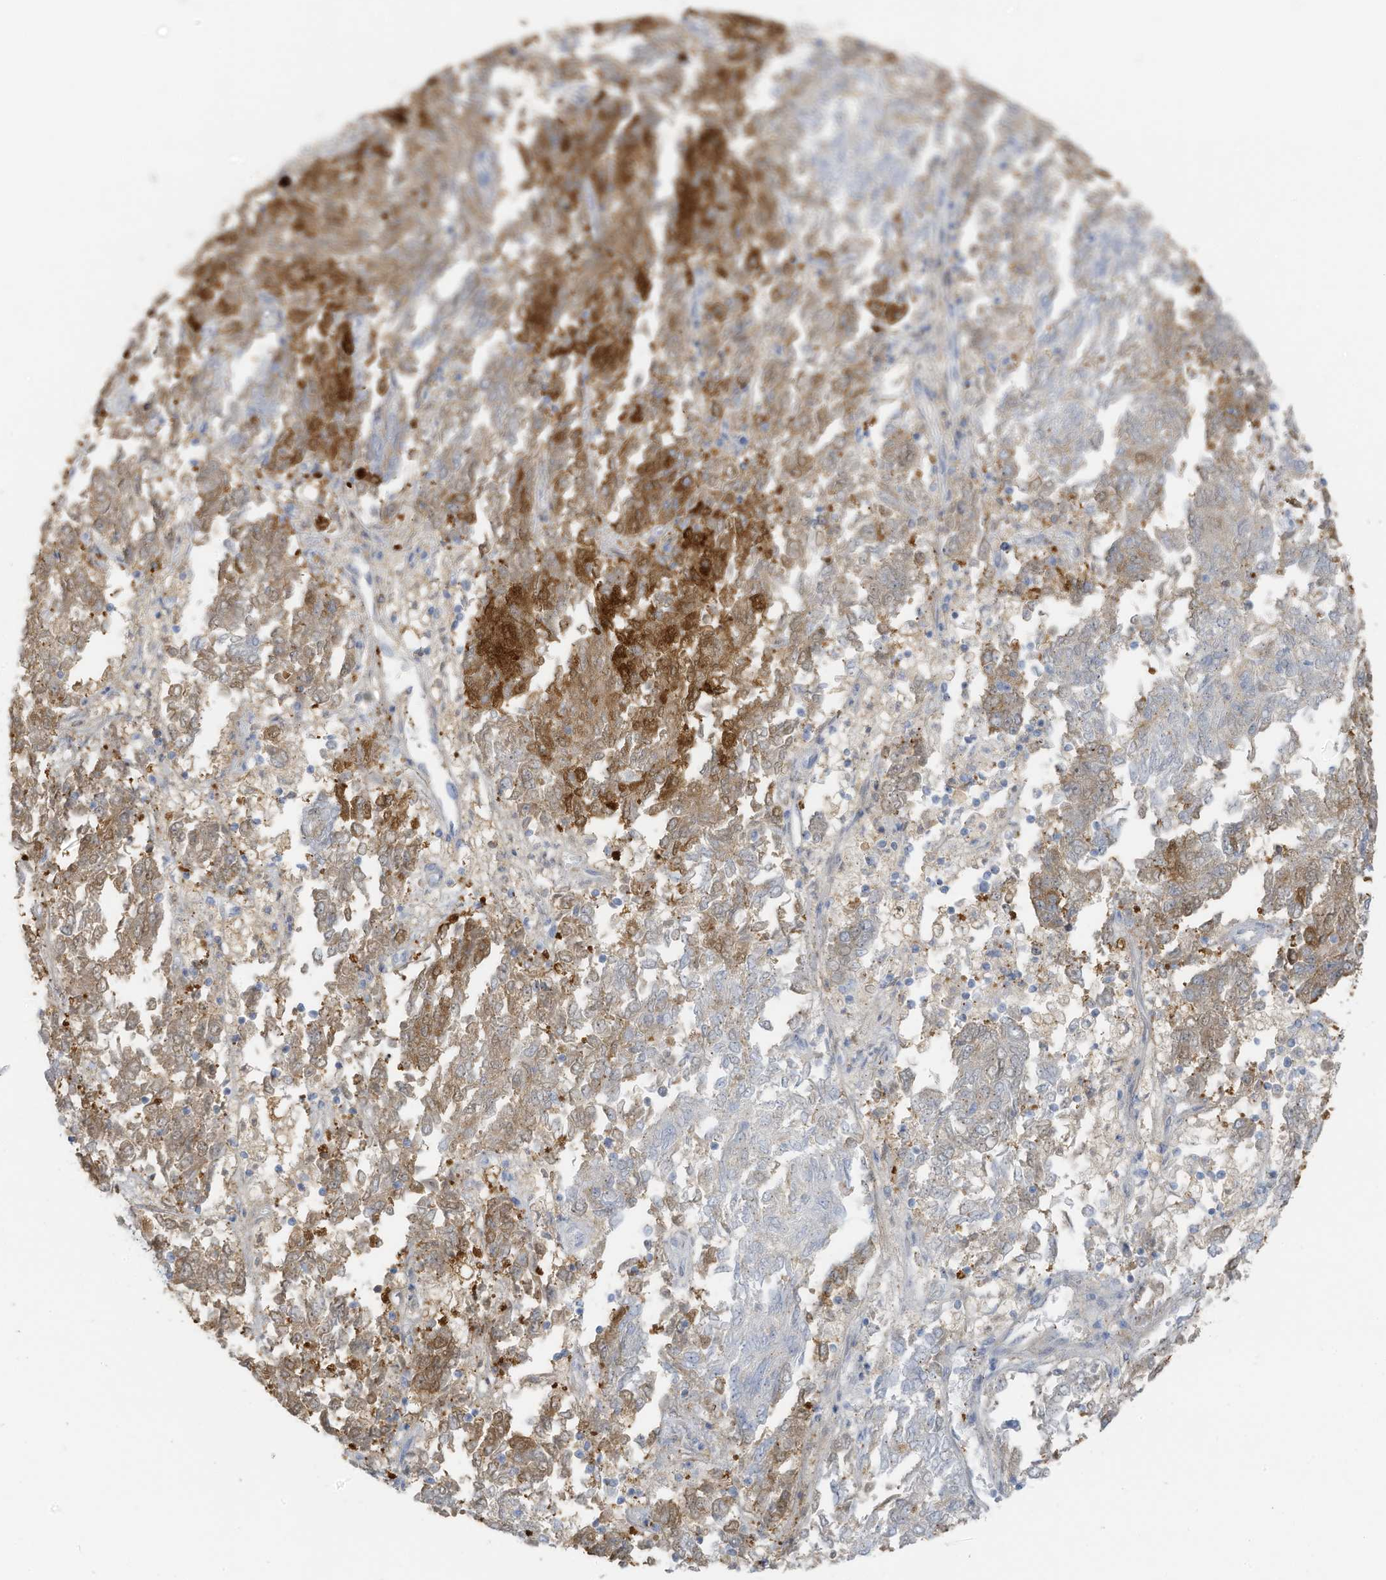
{"staining": {"intensity": "moderate", "quantity": "25%-75%", "location": "cytoplasmic/membranous"}, "tissue": "endometrial cancer", "cell_type": "Tumor cells", "image_type": "cancer", "snomed": [{"axis": "morphology", "description": "Adenocarcinoma, NOS"}, {"axis": "topography", "description": "Endometrium"}], "caption": "Endometrial cancer (adenocarcinoma) stained with a protein marker displays moderate staining in tumor cells.", "gene": "SLC25A43", "patient": {"sex": "female", "age": 80}}